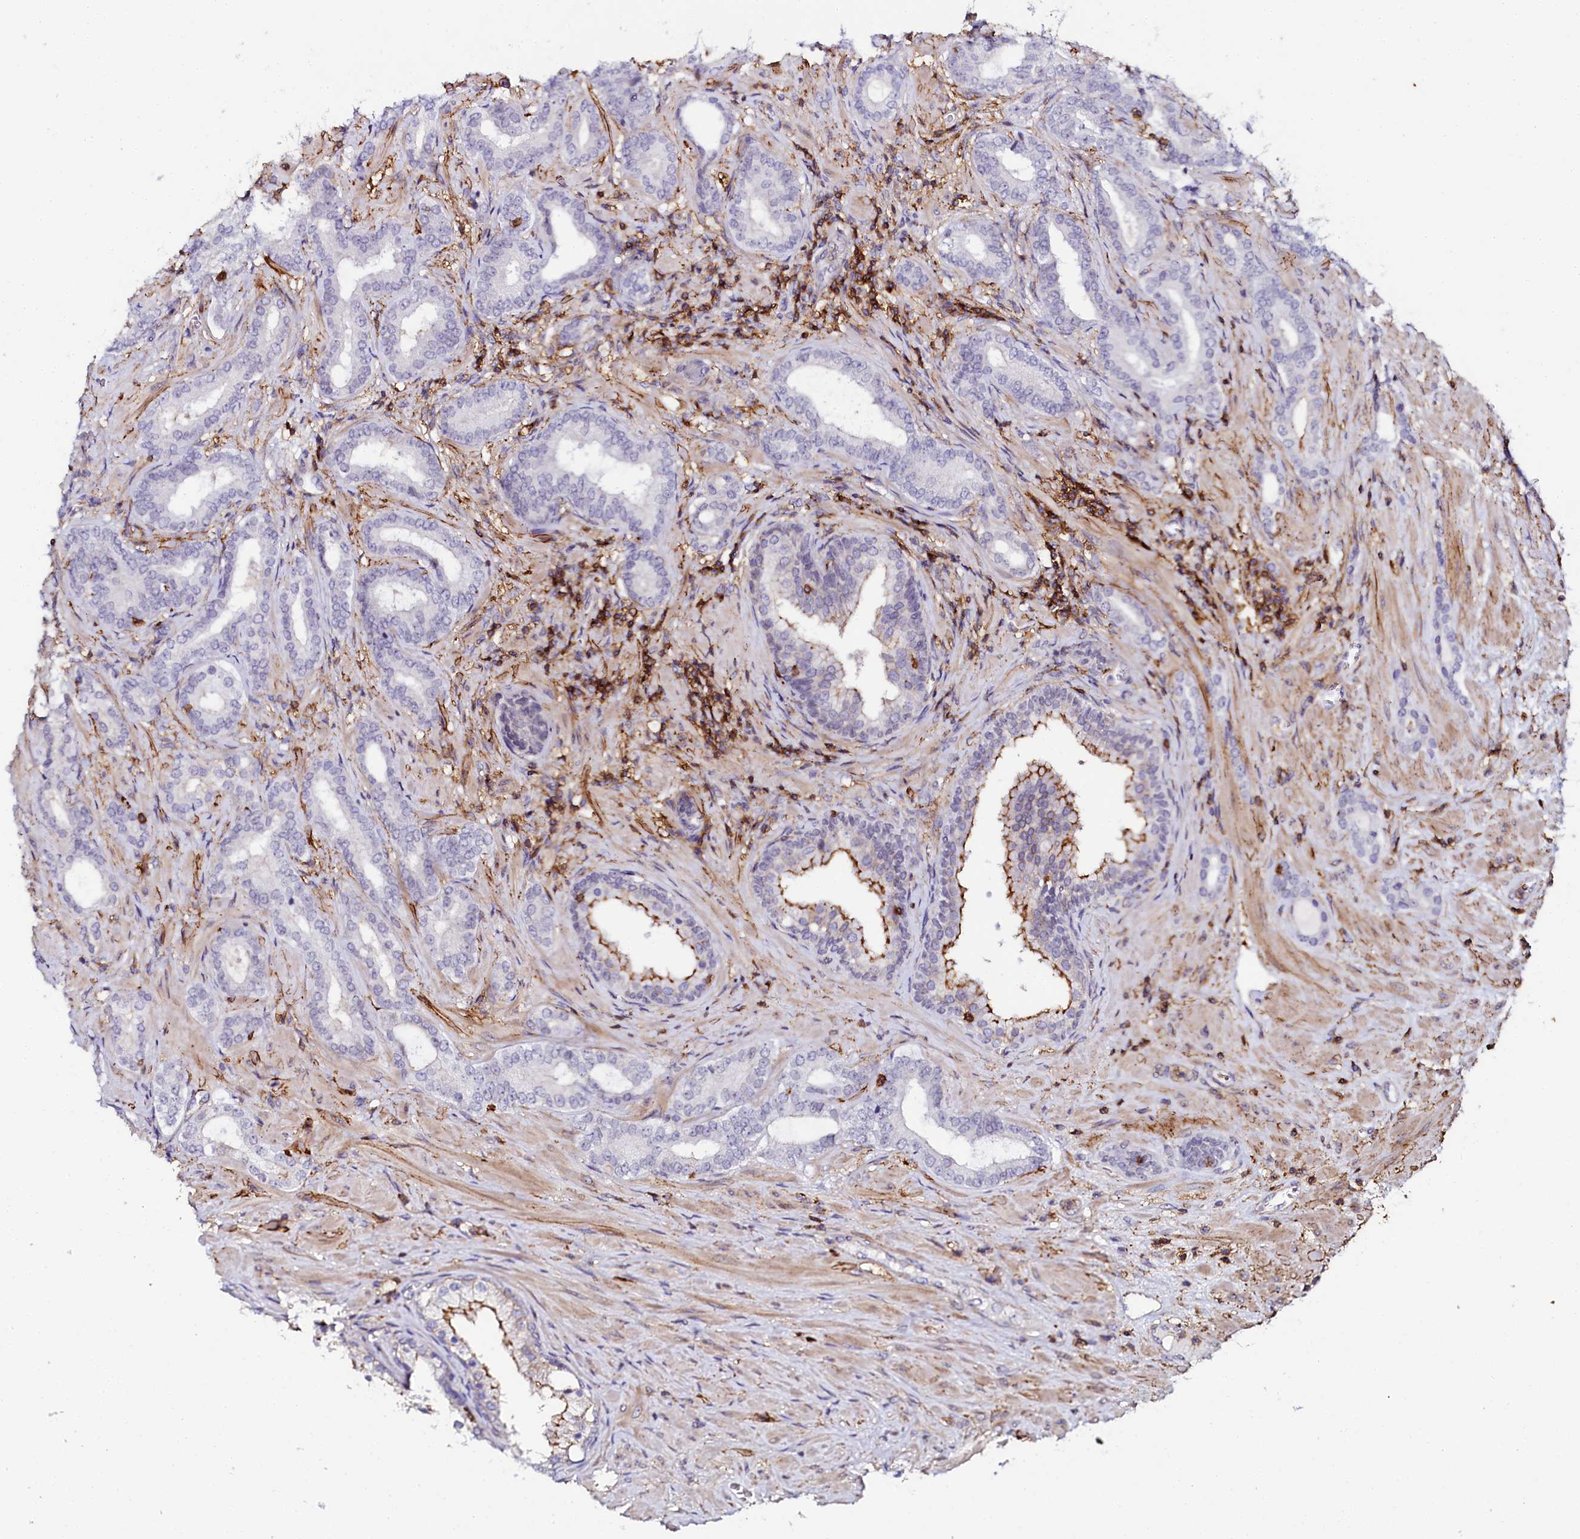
{"staining": {"intensity": "negative", "quantity": "none", "location": "none"}, "tissue": "prostate cancer", "cell_type": "Tumor cells", "image_type": "cancer", "snomed": [{"axis": "morphology", "description": "Adenocarcinoma, High grade"}, {"axis": "topography", "description": "Prostate"}], "caption": "DAB (3,3'-diaminobenzidine) immunohistochemical staining of prostate cancer exhibits no significant positivity in tumor cells. (Brightfield microscopy of DAB immunohistochemistry (IHC) at high magnification).", "gene": "AAAS", "patient": {"sex": "male", "age": 64}}